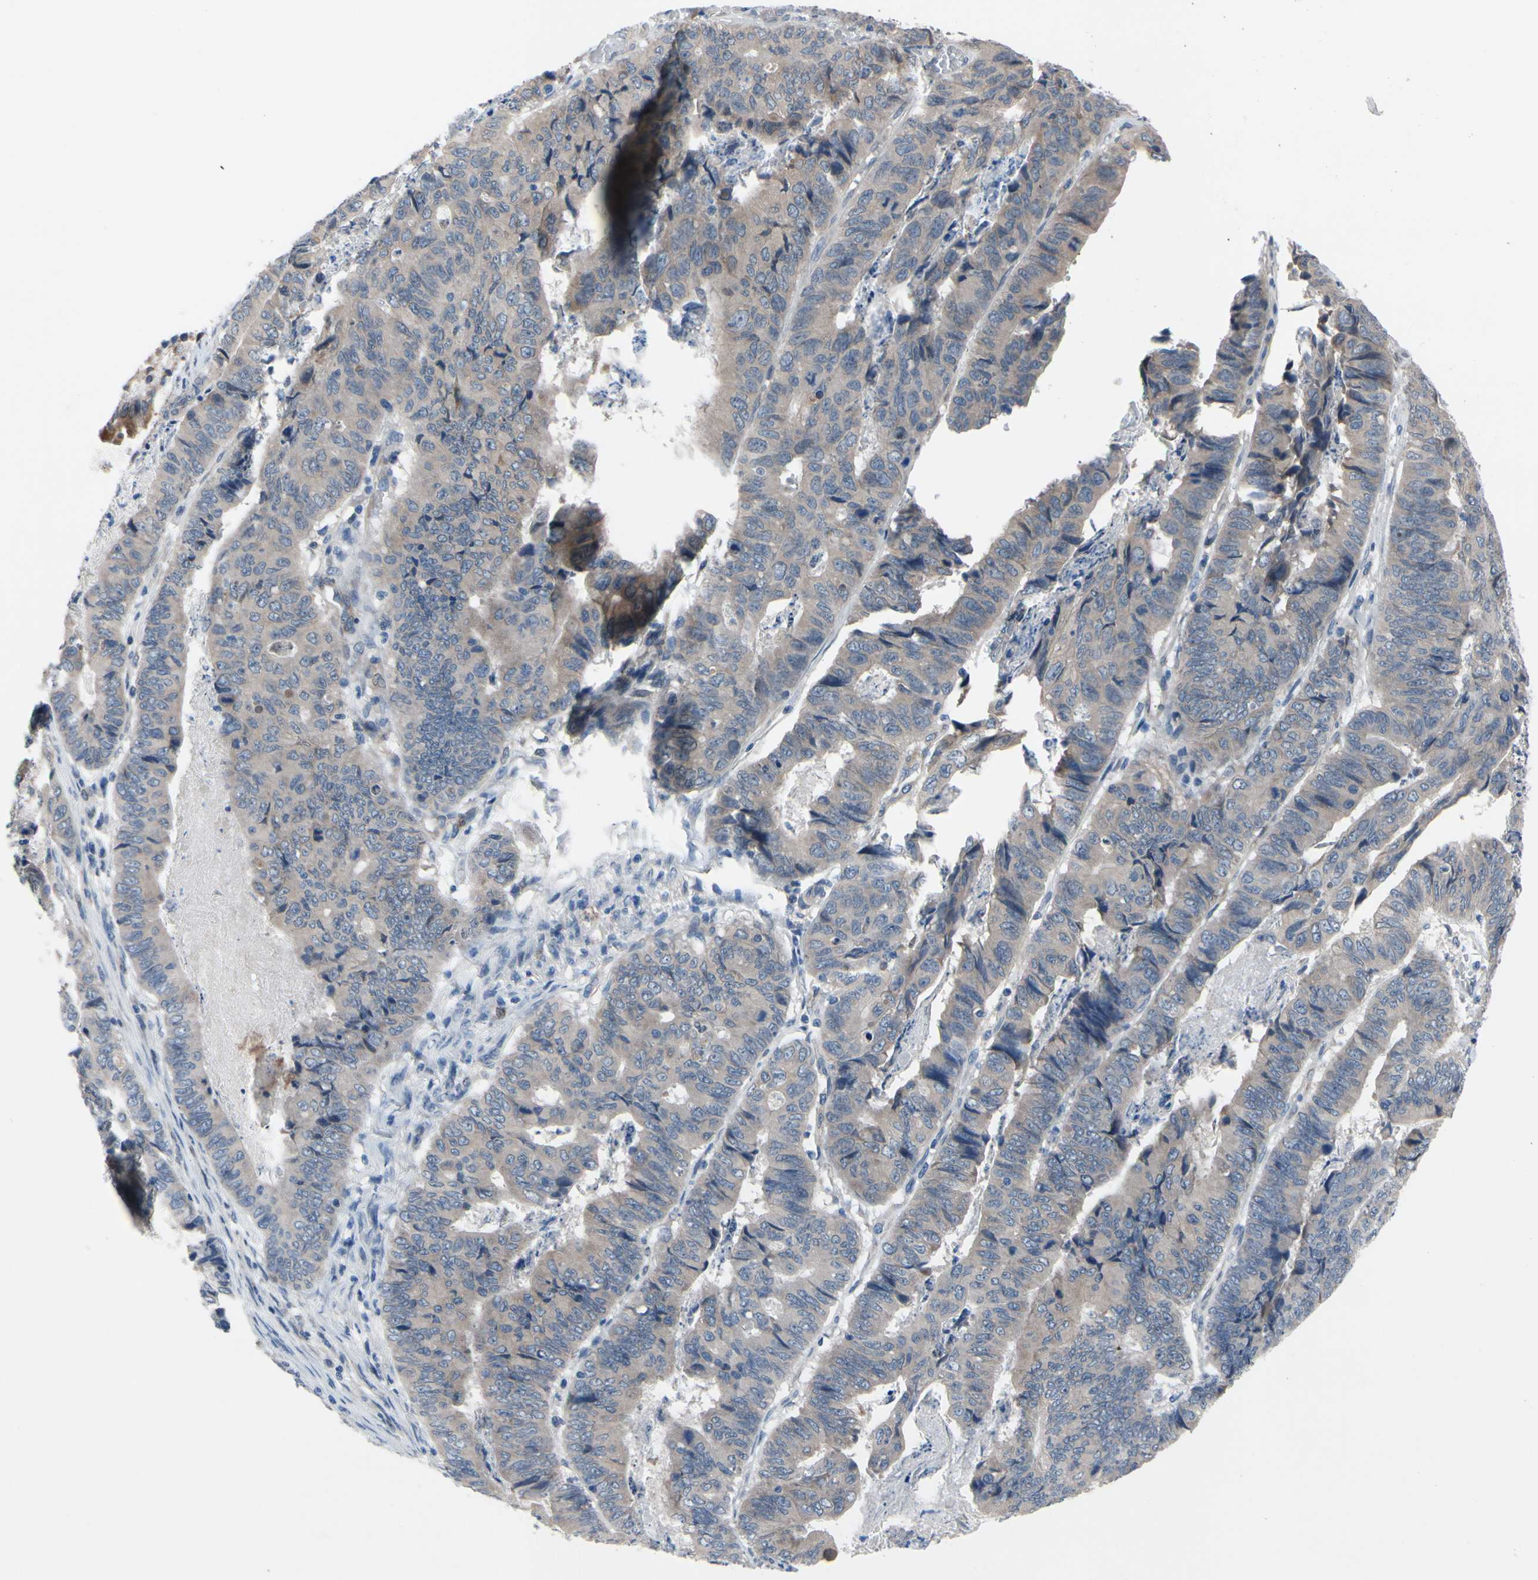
{"staining": {"intensity": "weak", "quantity": "25%-75%", "location": "cytoplasmic/membranous"}, "tissue": "stomach cancer", "cell_type": "Tumor cells", "image_type": "cancer", "snomed": [{"axis": "morphology", "description": "Adenocarcinoma, NOS"}, {"axis": "topography", "description": "Stomach, lower"}], "caption": "Brown immunohistochemical staining in human stomach cancer (adenocarcinoma) exhibits weak cytoplasmic/membranous expression in approximately 25%-75% of tumor cells.", "gene": "PRXL2A", "patient": {"sex": "male", "age": 77}}